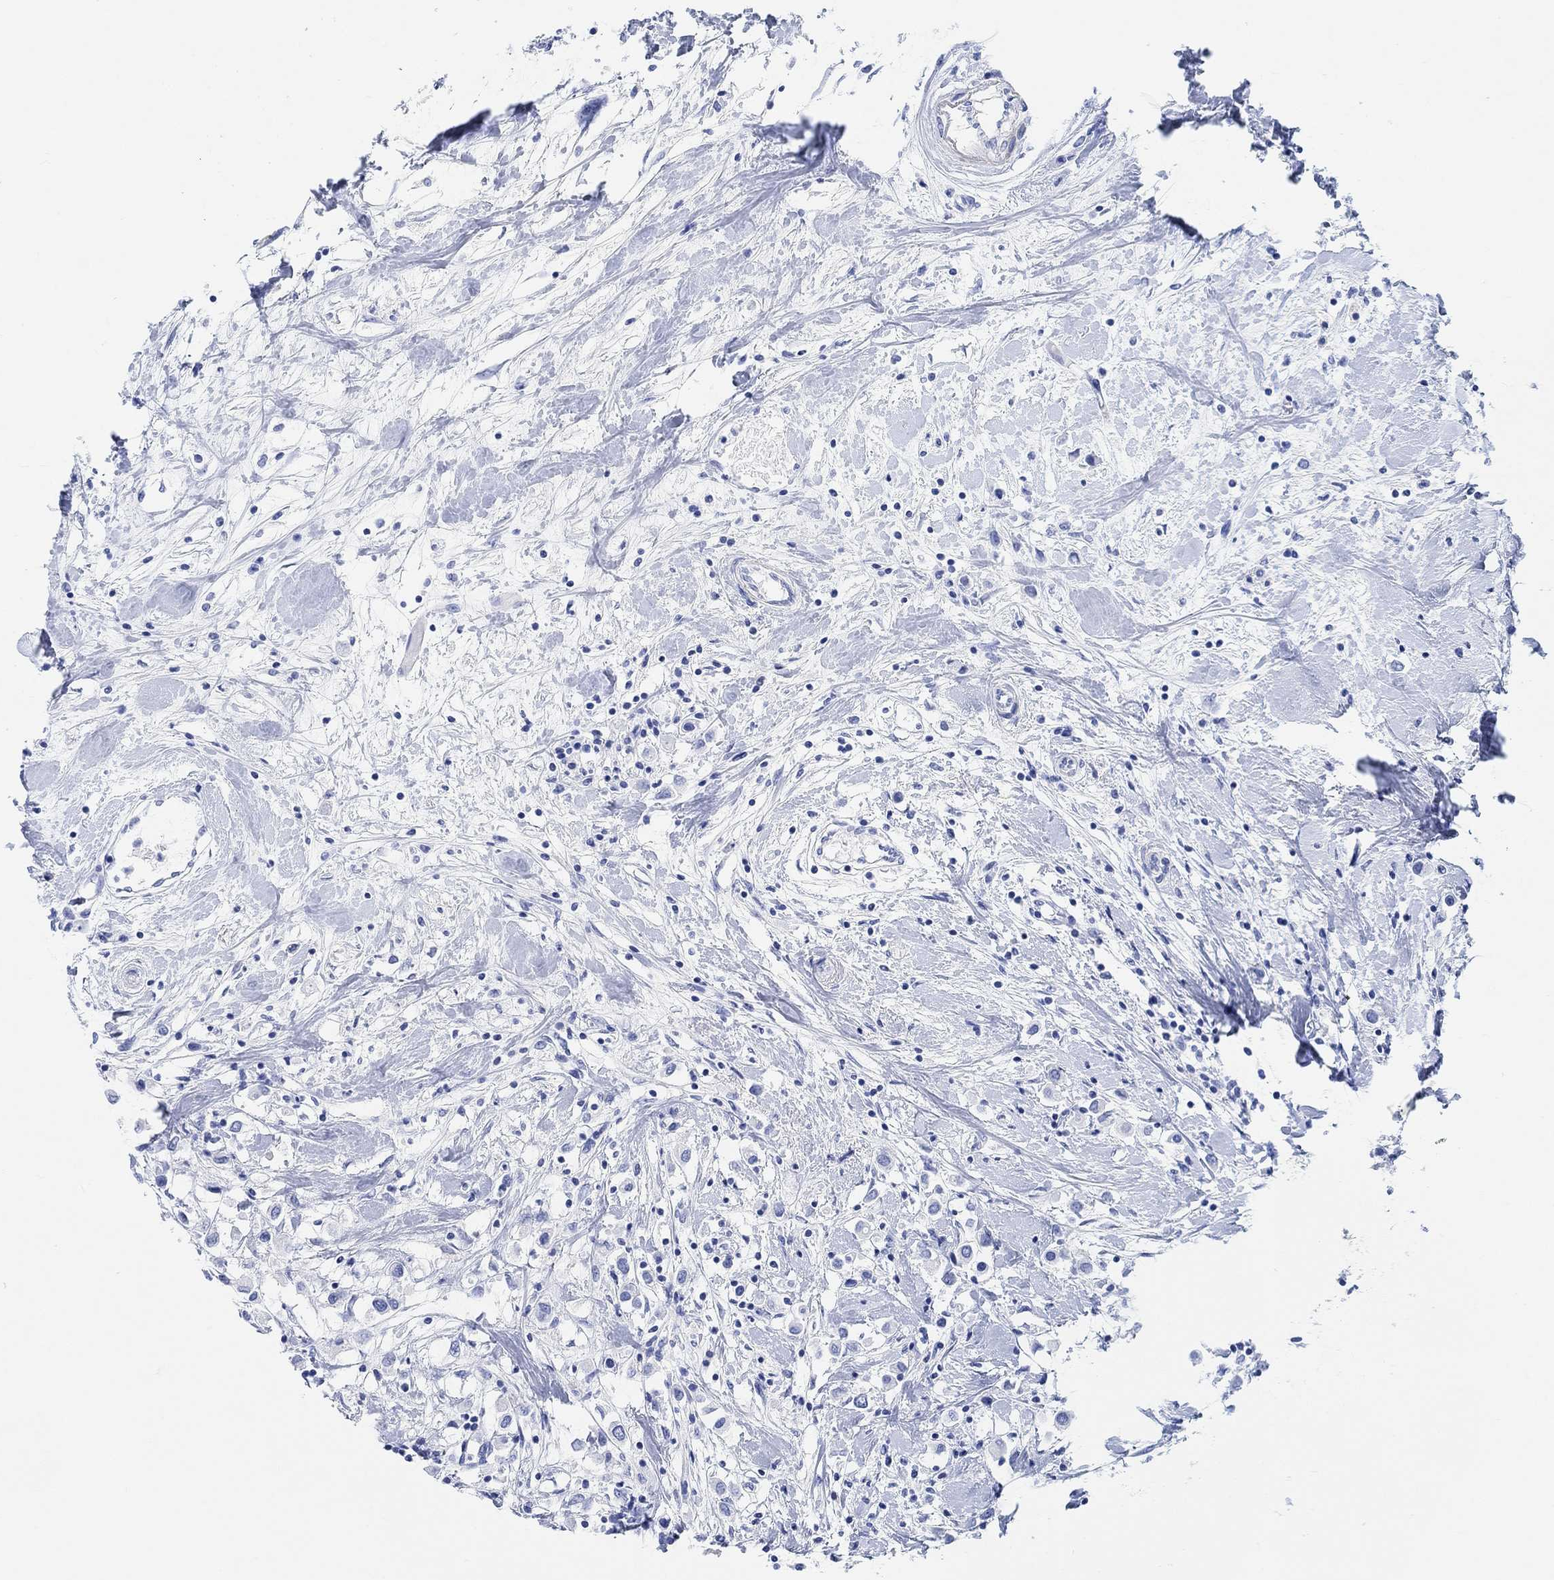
{"staining": {"intensity": "negative", "quantity": "none", "location": "none"}, "tissue": "breast cancer", "cell_type": "Tumor cells", "image_type": "cancer", "snomed": [{"axis": "morphology", "description": "Duct carcinoma"}, {"axis": "topography", "description": "Breast"}], "caption": "The image shows no significant staining in tumor cells of breast cancer.", "gene": "ANKRD33", "patient": {"sex": "female", "age": 61}}